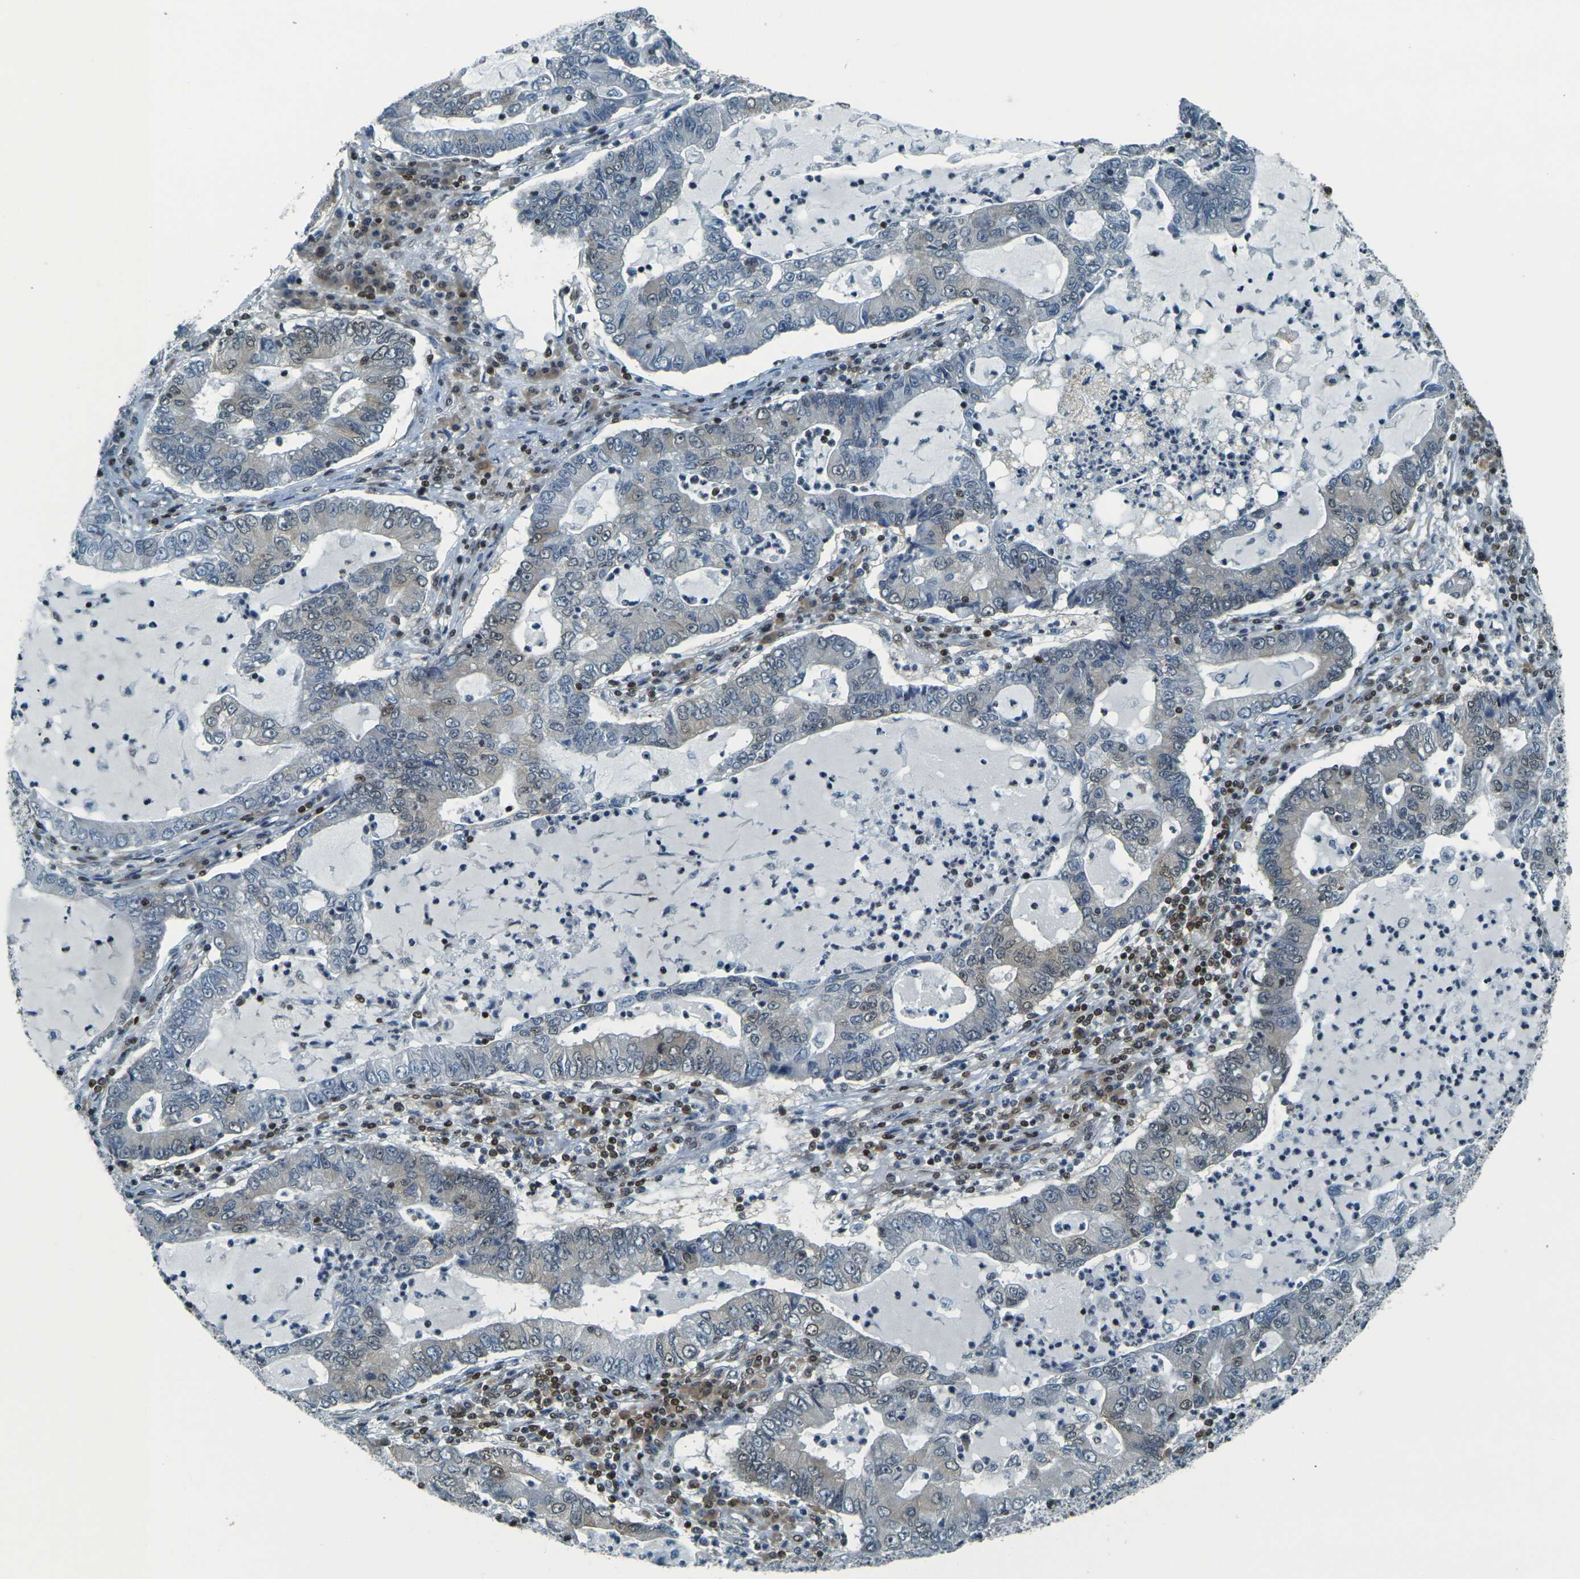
{"staining": {"intensity": "weak", "quantity": "25%-75%", "location": "nuclear"}, "tissue": "lung cancer", "cell_type": "Tumor cells", "image_type": "cancer", "snomed": [{"axis": "morphology", "description": "Adenocarcinoma, NOS"}, {"axis": "topography", "description": "Lung"}], "caption": "About 25%-75% of tumor cells in lung cancer display weak nuclear protein positivity as visualized by brown immunohistochemical staining.", "gene": "NHEJ1", "patient": {"sex": "female", "age": 51}}